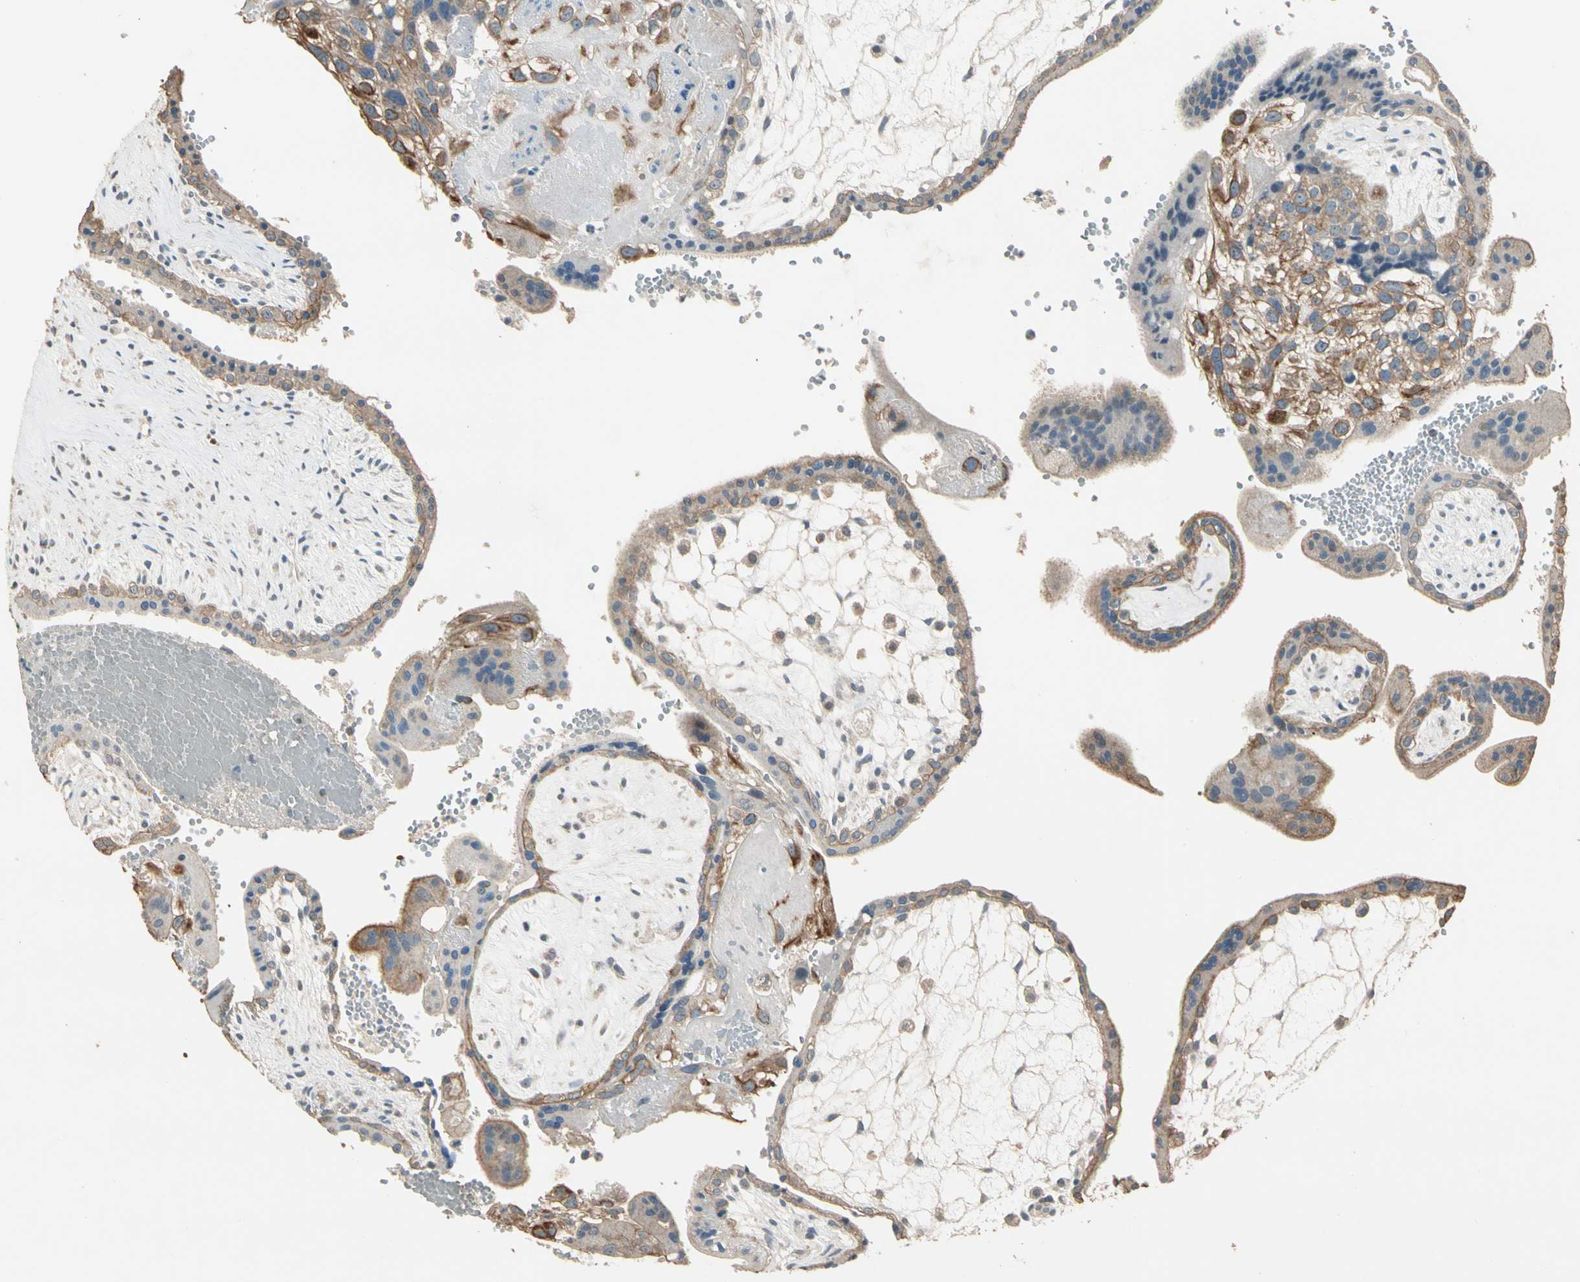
{"staining": {"intensity": "moderate", "quantity": "25%-75%", "location": "cytoplasmic/membranous"}, "tissue": "placenta", "cell_type": "Trophoblastic cells", "image_type": "normal", "snomed": [{"axis": "morphology", "description": "Normal tissue, NOS"}, {"axis": "topography", "description": "Placenta"}], "caption": "High-magnification brightfield microscopy of normal placenta stained with DAB (brown) and counterstained with hematoxylin (blue). trophoblastic cells exhibit moderate cytoplasmic/membranous positivity is present in about25%-75% of cells.", "gene": "MAP3K7", "patient": {"sex": "female", "age": 30}}